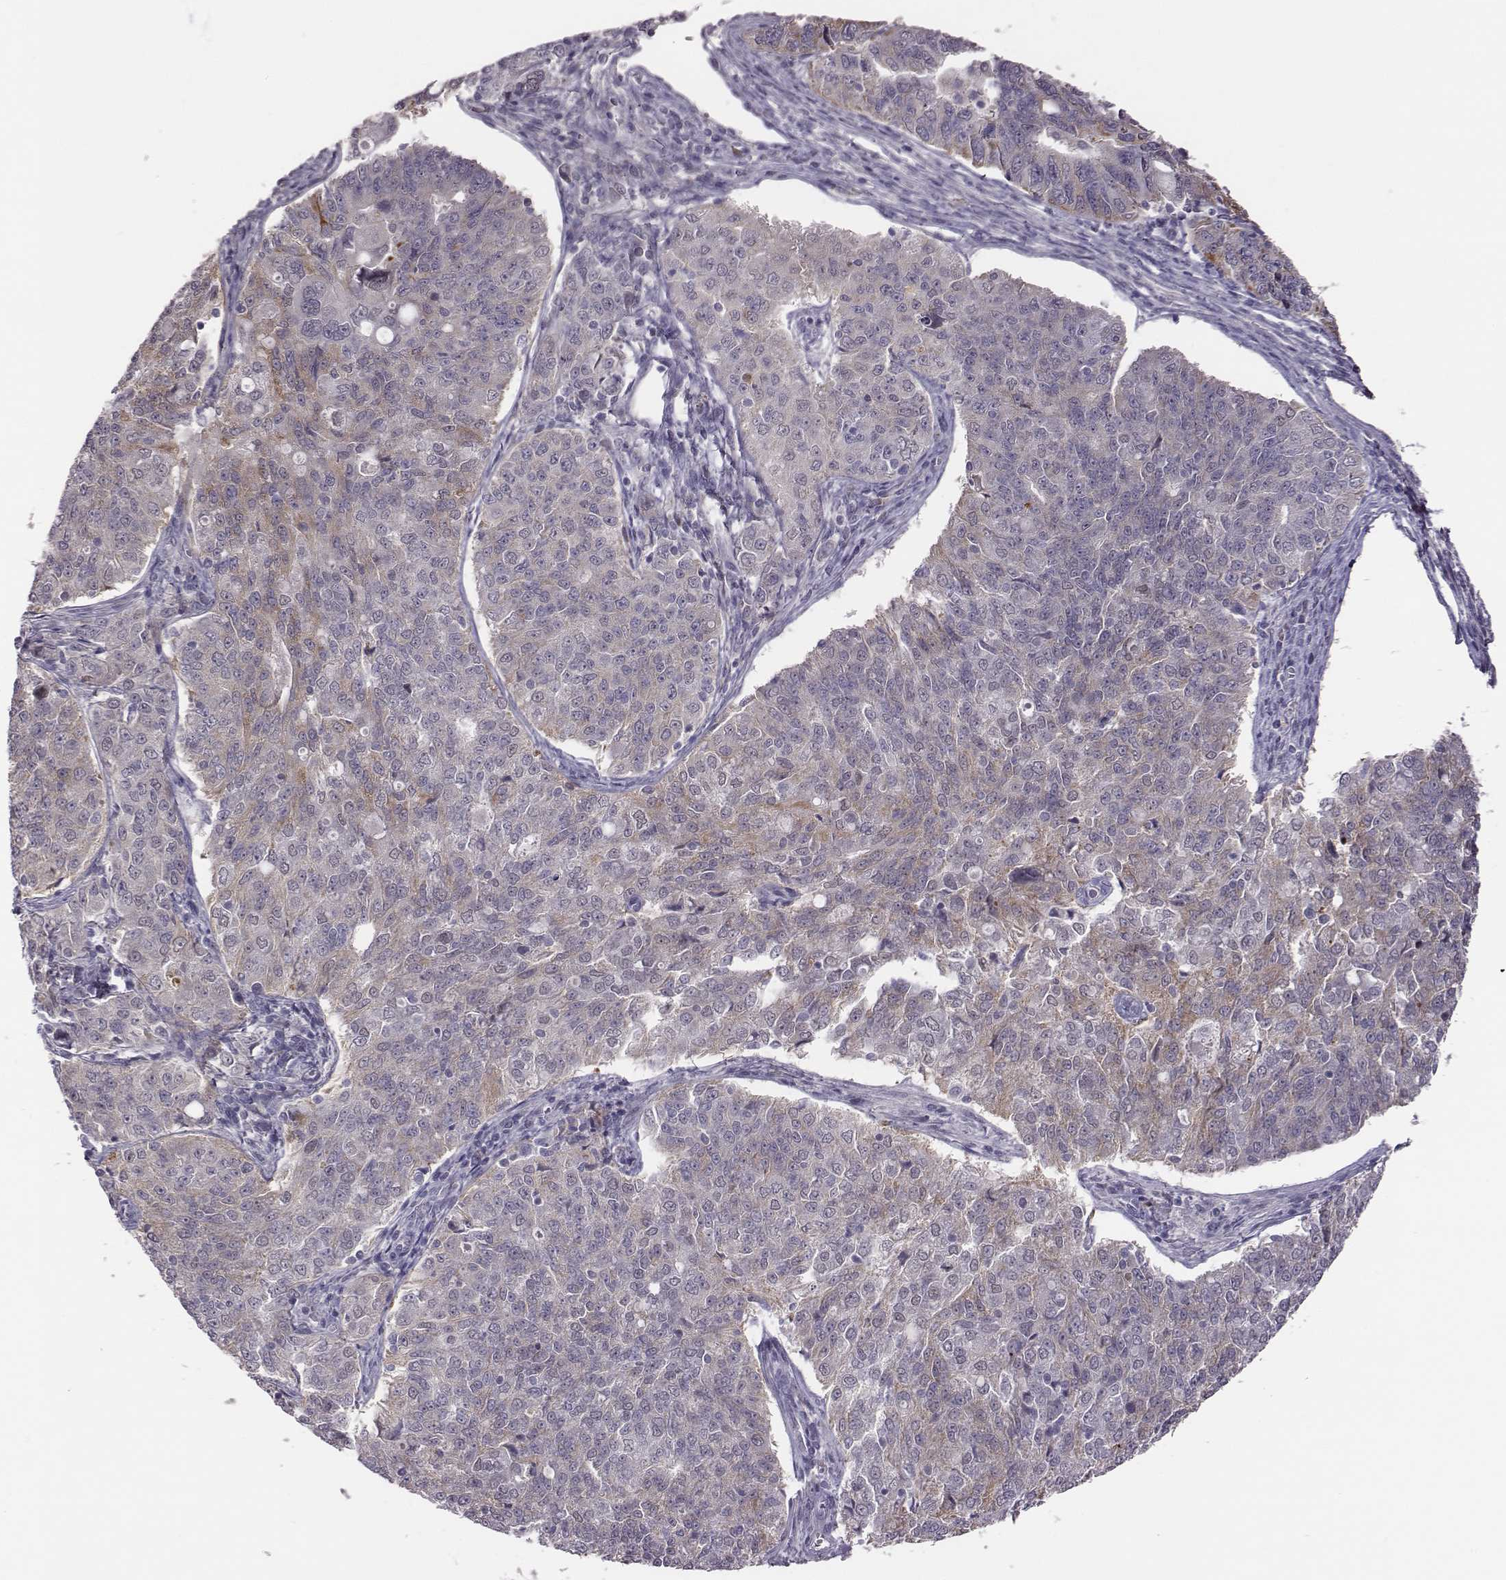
{"staining": {"intensity": "weak", "quantity": "<25%", "location": "cytoplasmic/membranous"}, "tissue": "endometrial cancer", "cell_type": "Tumor cells", "image_type": "cancer", "snomed": [{"axis": "morphology", "description": "Adenocarcinoma, NOS"}, {"axis": "topography", "description": "Endometrium"}], "caption": "Immunohistochemistry histopathology image of human endometrial cancer stained for a protein (brown), which reveals no staining in tumor cells.", "gene": "KMO", "patient": {"sex": "female", "age": 43}}